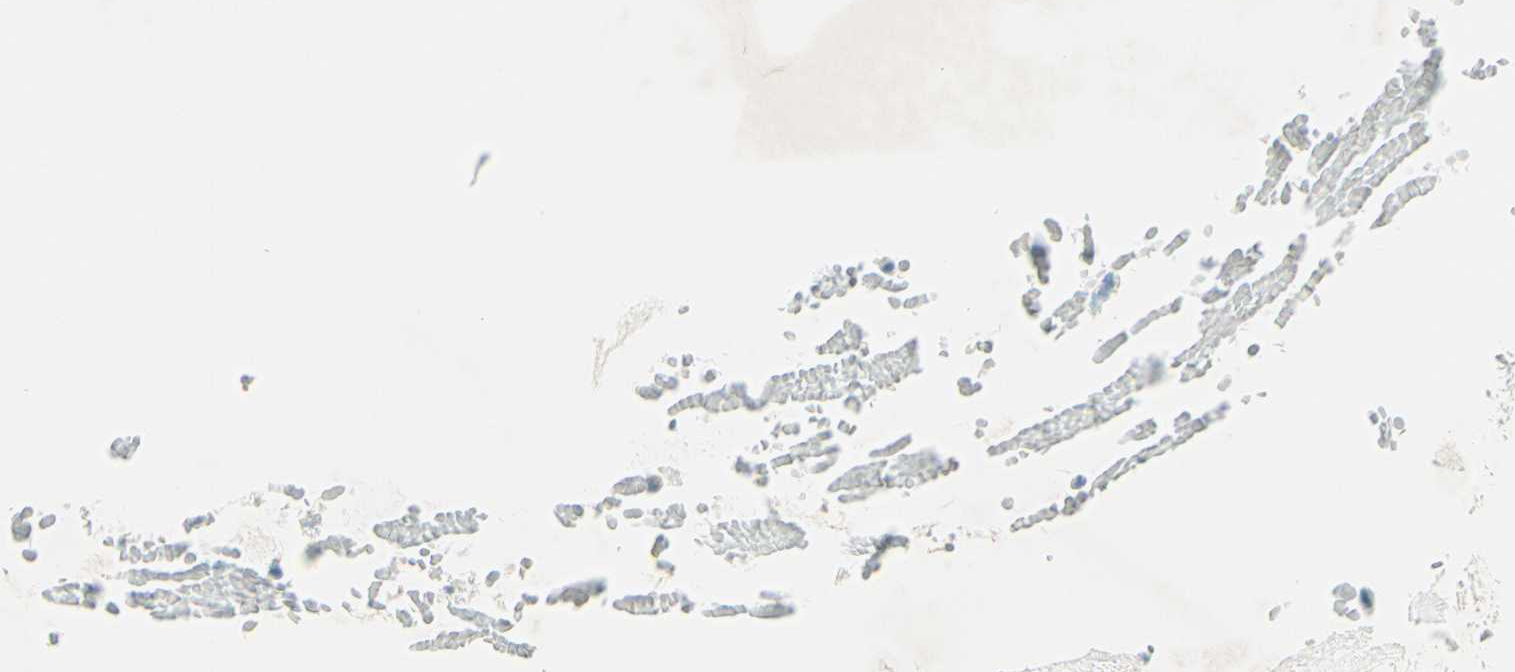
{"staining": {"intensity": "negative", "quantity": "none", "location": "none"}, "tissue": "head and neck cancer", "cell_type": "Tumor cells", "image_type": "cancer", "snomed": [{"axis": "morphology", "description": "Adenocarcinoma, NOS"}, {"axis": "morphology", "description": "Adenoma, NOS"}, {"axis": "topography", "description": "Head-Neck"}], "caption": "This is an immunohistochemistry (IHC) histopathology image of head and neck adenocarcinoma. There is no staining in tumor cells.", "gene": "FMR1NB", "patient": {"sex": "female", "age": 55}}